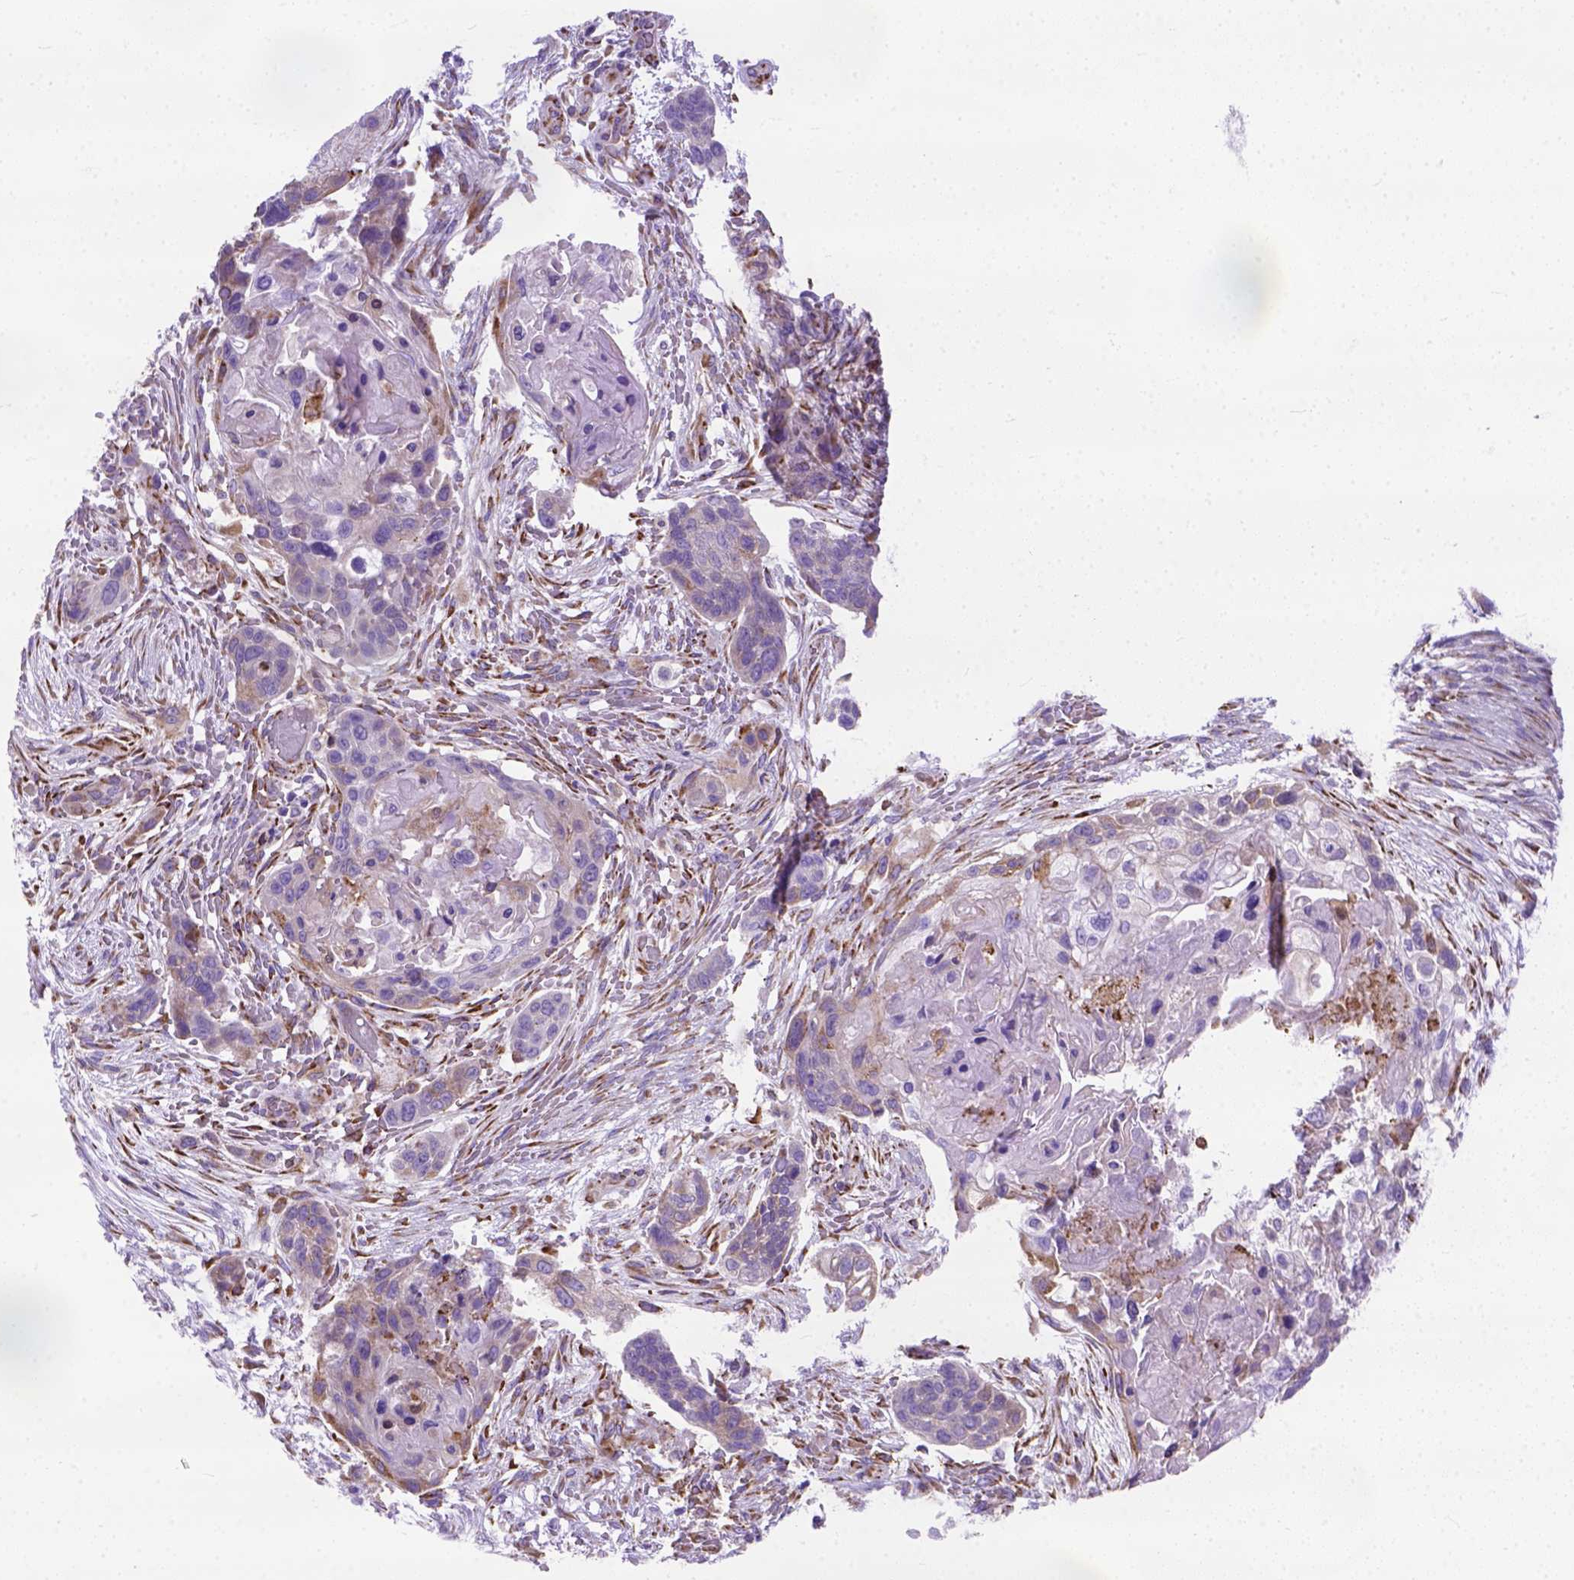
{"staining": {"intensity": "moderate", "quantity": "<25%", "location": "cytoplasmic/membranous"}, "tissue": "lung cancer", "cell_type": "Tumor cells", "image_type": "cancer", "snomed": [{"axis": "morphology", "description": "Squamous cell carcinoma, NOS"}, {"axis": "topography", "description": "Lung"}], "caption": "This photomicrograph reveals immunohistochemistry staining of squamous cell carcinoma (lung), with low moderate cytoplasmic/membranous staining in approximately <25% of tumor cells.", "gene": "PLK4", "patient": {"sex": "male", "age": 69}}